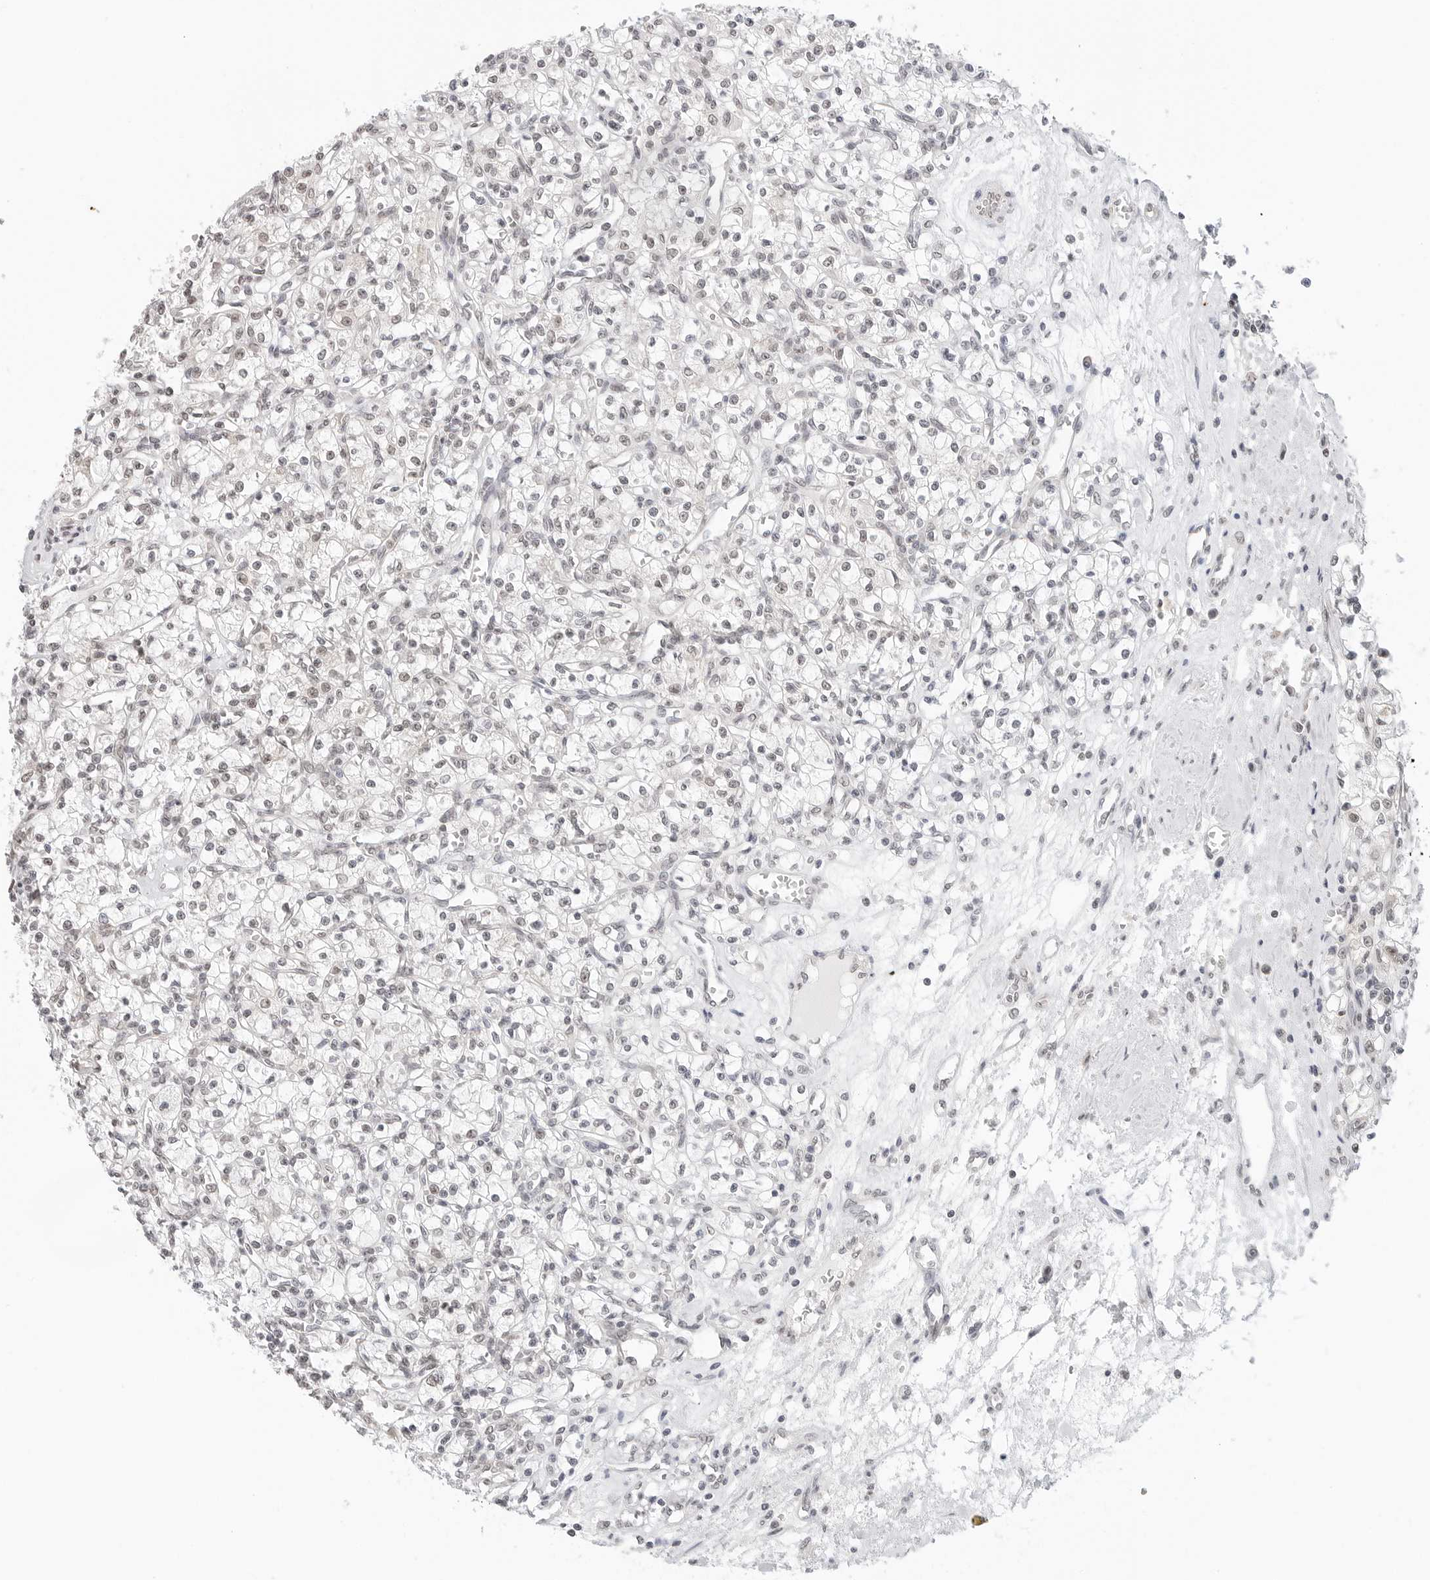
{"staining": {"intensity": "negative", "quantity": "none", "location": "none"}, "tissue": "renal cancer", "cell_type": "Tumor cells", "image_type": "cancer", "snomed": [{"axis": "morphology", "description": "Adenocarcinoma, NOS"}, {"axis": "topography", "description": "Kidney"}], "caption": "A histopathology image of renal cancer (adenocarcinoma) stained for a protein reveals no brown staining in tumor cells.", "gene": "METAP1", "patient": {"sex": "female", "age": 59}}